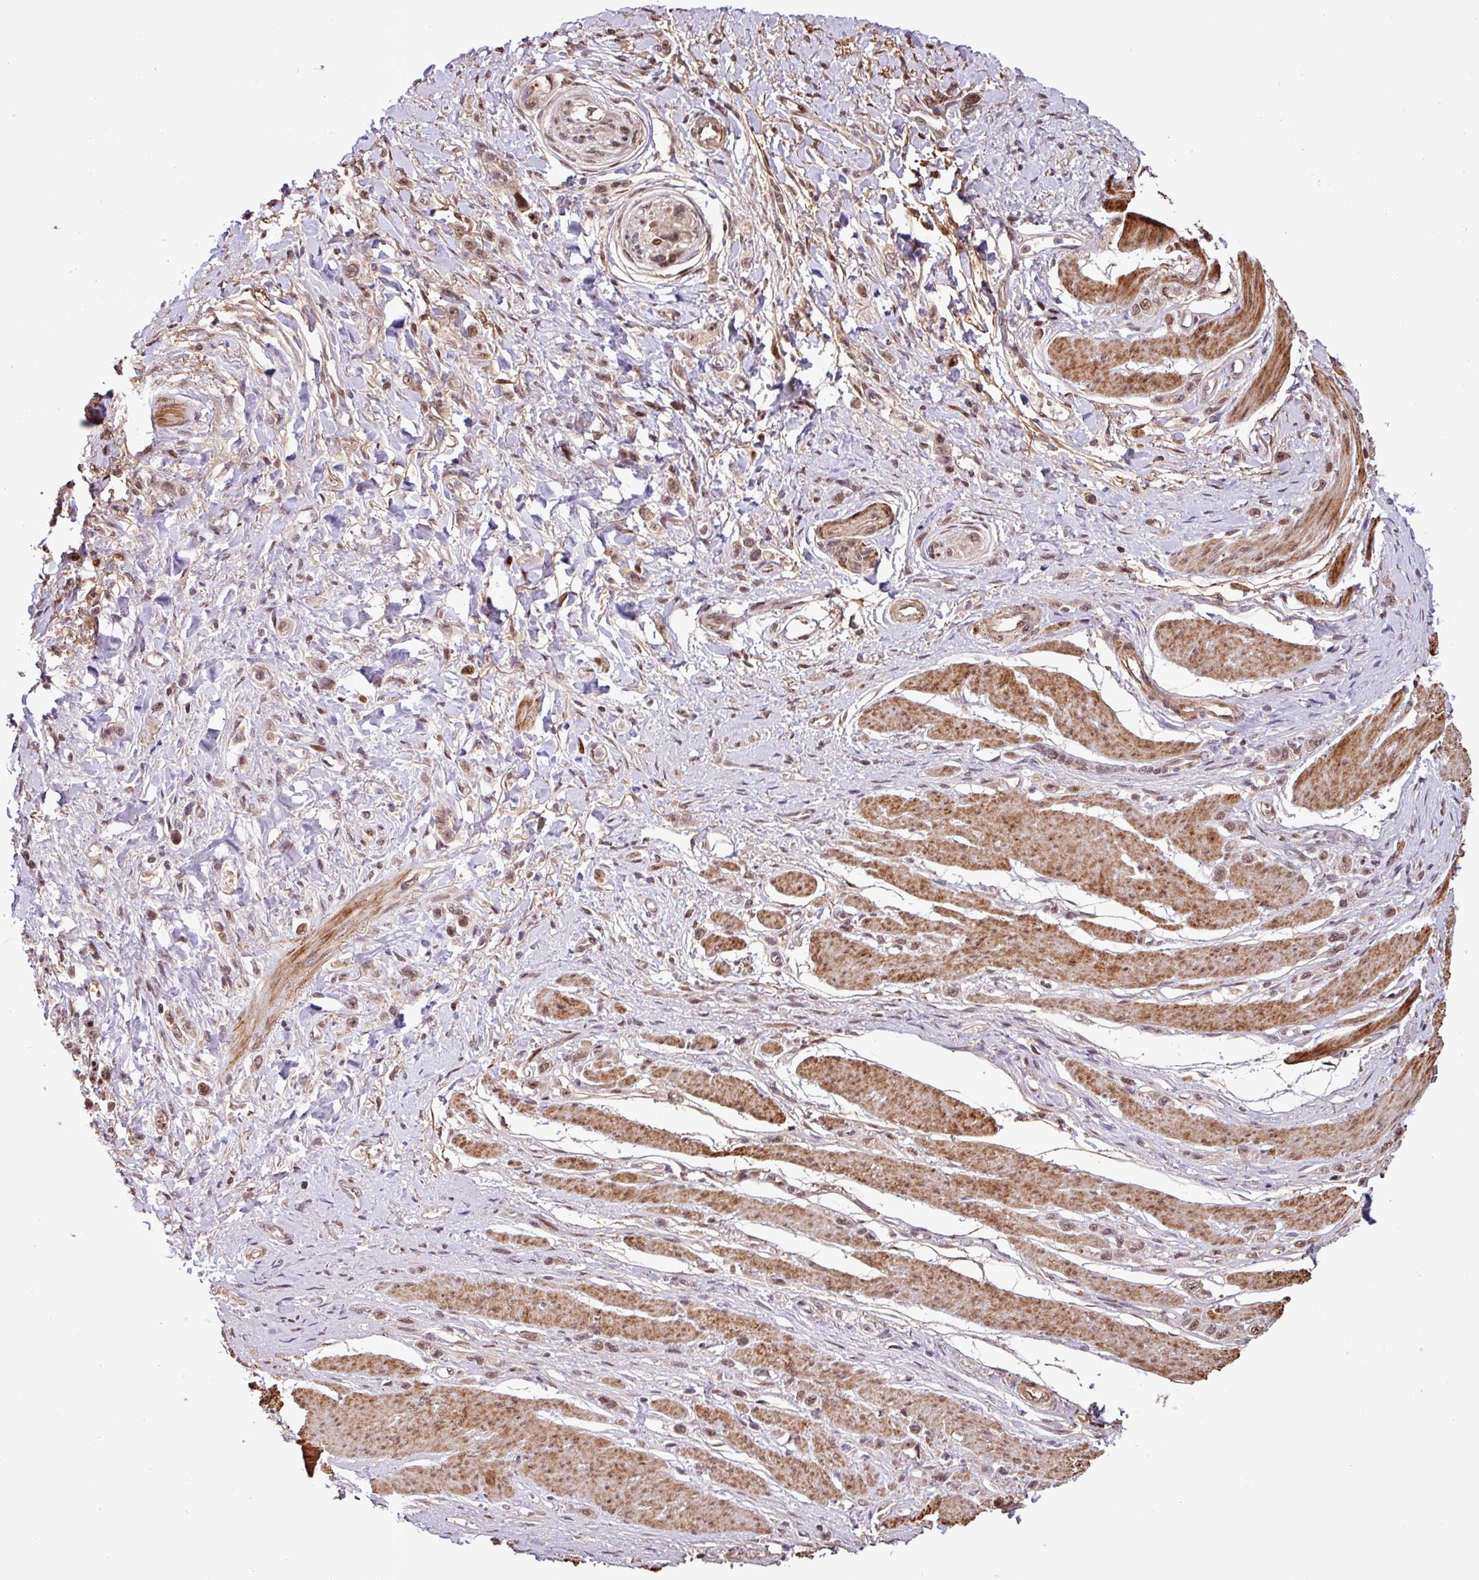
{"staining": {"intensity": "moderate", "quantity": ">75%", "location": "nuclear"}, "tissue": "stomach cancer", "cell_type": "Tumor cells", "image_type": "cancer", "snomed": [{"axis": "morphology", "description": "Adenocarcinoma, NOS"}, {"axis": "topography", "description": "Stomach"}], "caption": "This is a photomicrograph of IHC staining of adenocarcinoma (stomach), which shows moderate expression in the nuclear of tumor cells.", "gene": "SLC22A24", "patient": {"sex": "female", "age": 65}}